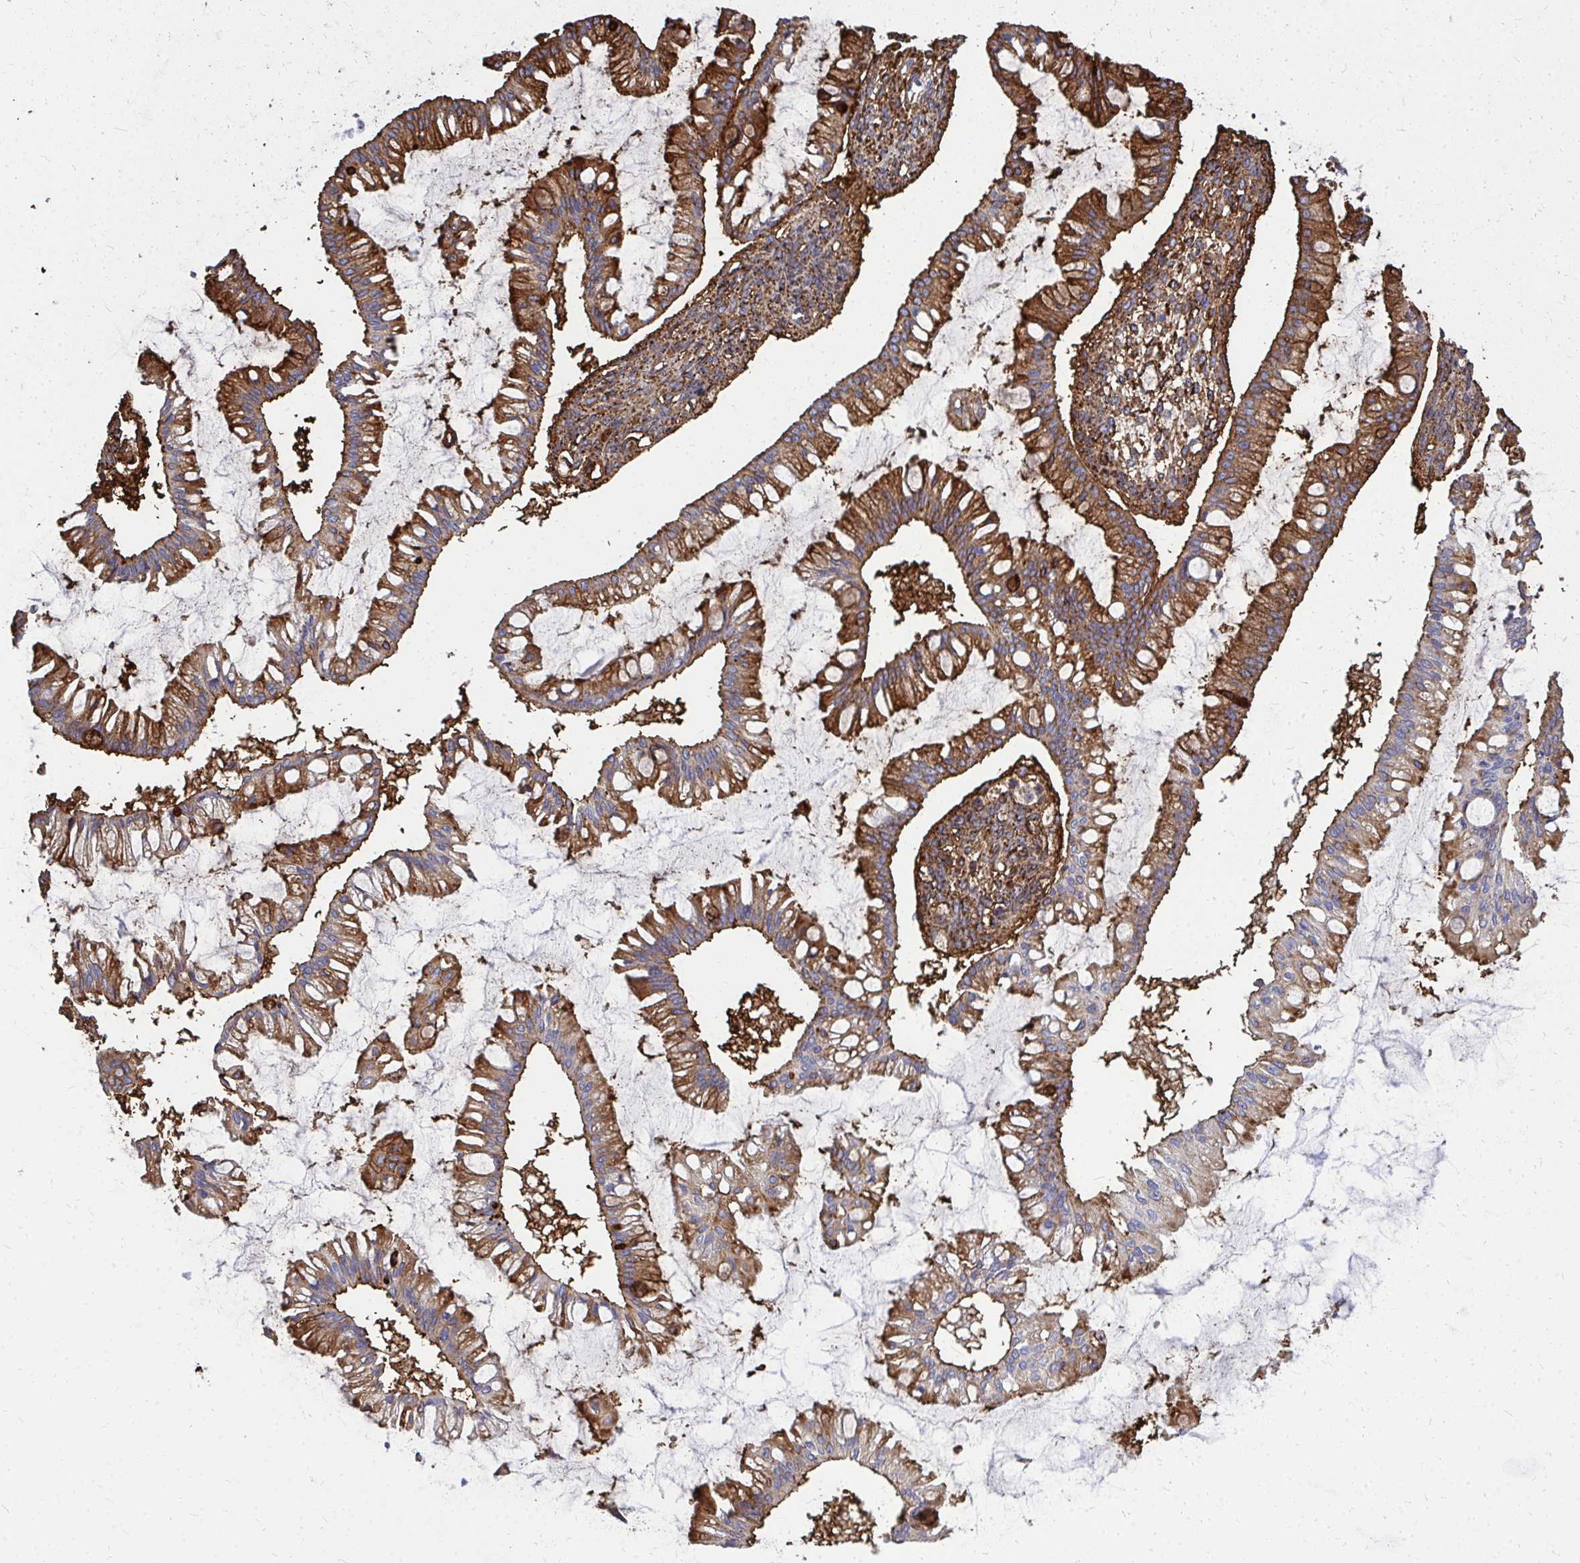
{"staining": {"intensity": "moderate", "quantity": ">75%", "location": "cytoplasmic/membranous"}, "tissue": "ovarian cancer", "cell_type": "Tumor cells", "image_type": "cancer", "snomed": [{"axis": "morphology", "description": "Cystadenocarcinoma, mucinous, NOS"}, {"axis": "topography", "description": "Ovary"}], "caption": "Immunohistochemistry (IHC) photomicrograph of neoplastic tissue: human ovarian cancer stained using immunohistochemistry (IHC) reveals medium levels of moderate protein expression localized specifically in the cytoplasmic/membranous of tumor cells, appearing as a cytoplasmic/membranous brown color.", "gene": "MARCKSL1", "patient": {"sex": "female", "age": 73}}